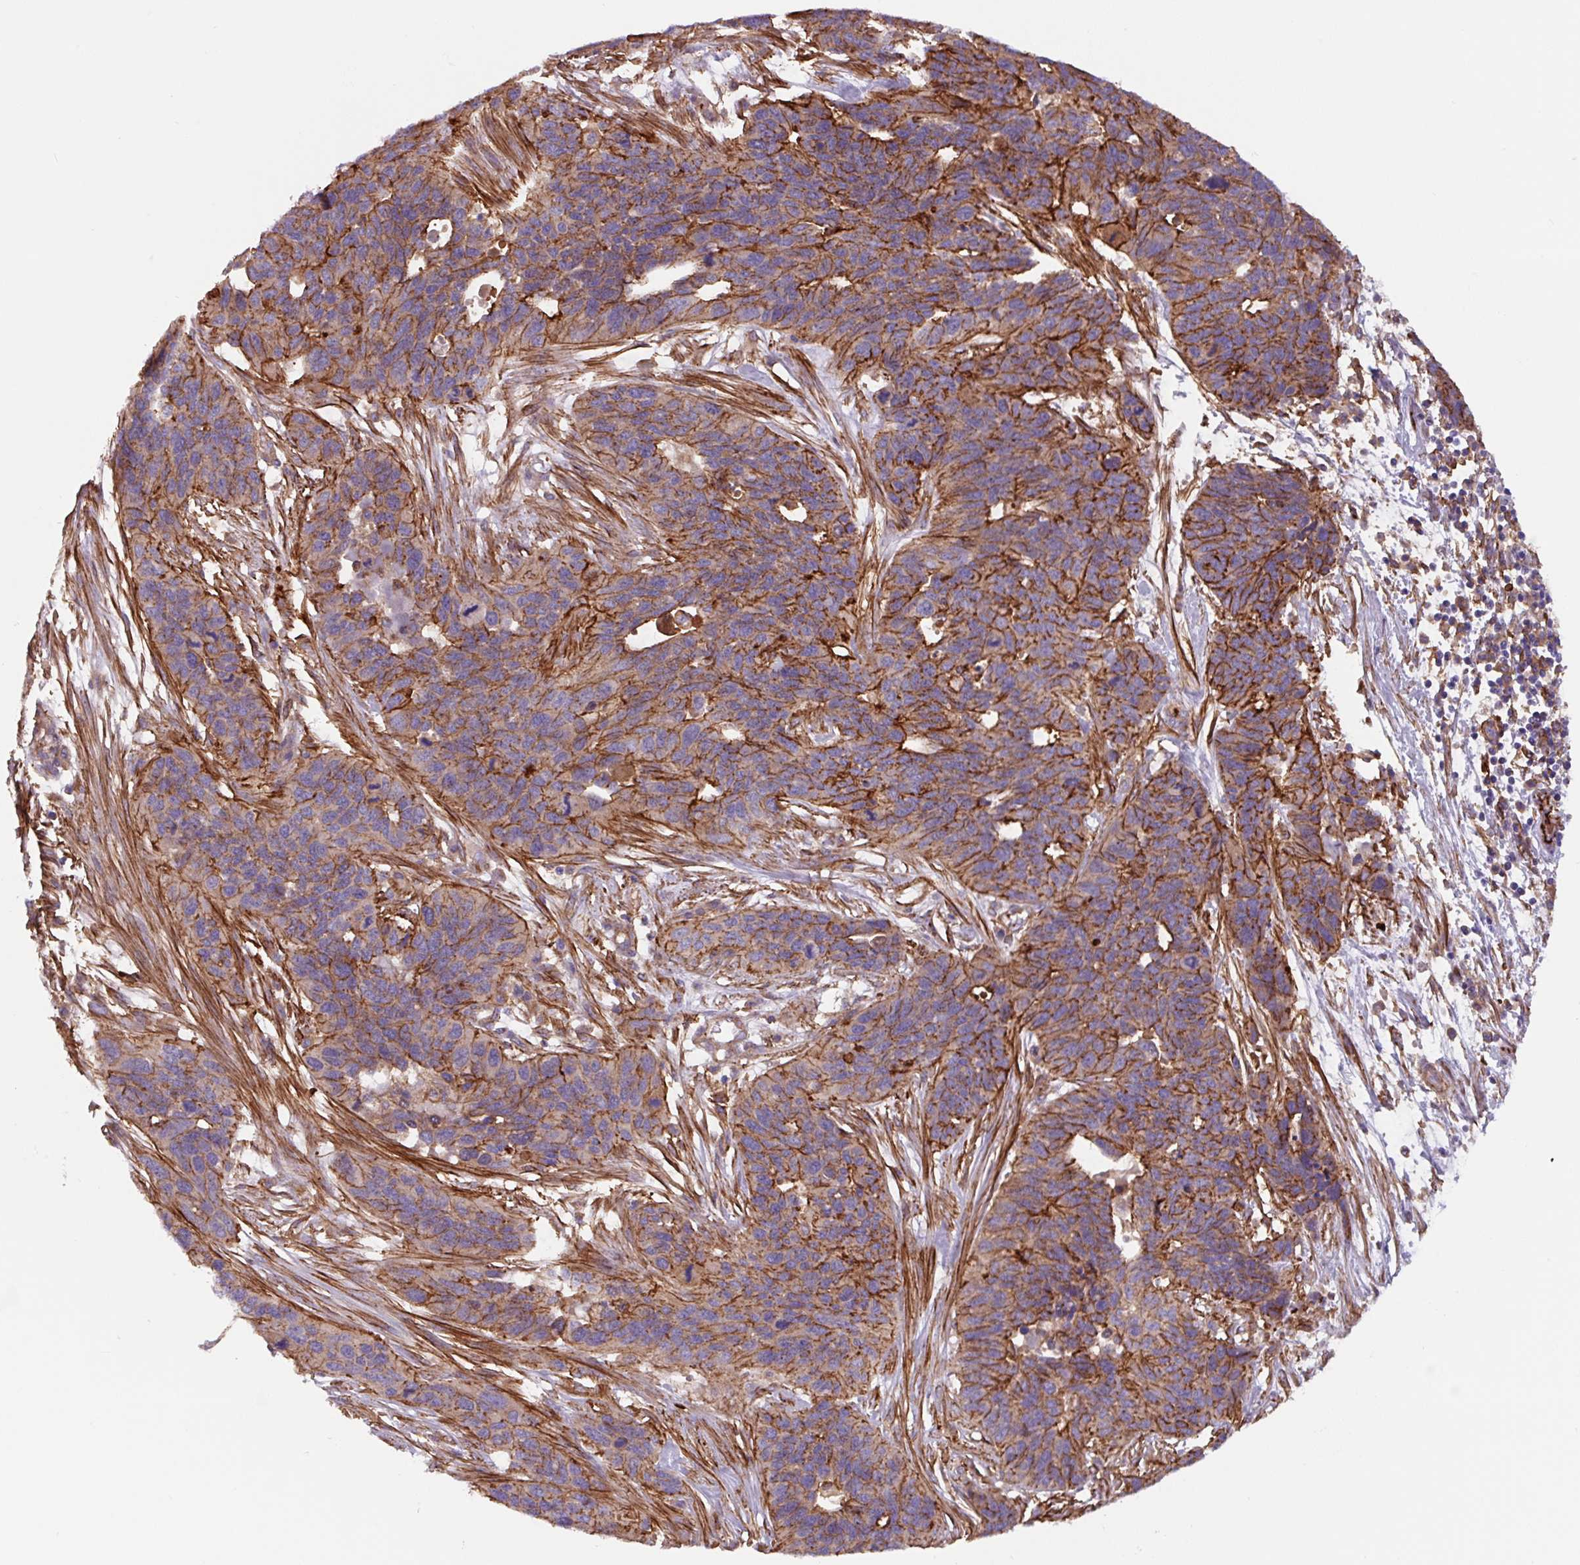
{"staining": {"intensity": "moderate", "quantity": ">75%", "location": "cytoplasmic/membranous"}, "tissue": "ovarian cancer", "cell_type": "Tumor cells", "image_type": "cancer", "snomed": [{"axis": "morphology", "description": "Cystadenocarcinoma, serous, NOS"}, {"axis": "topography", "description": "Ovary"}], "caption": "This is an image of IHC staining of ovarian cancer (serous cystadenocarcinoma), which shows moderate positivity in the cytoplasmic/membranous of tumor cells.", "gene": "DHFR2", "patient": {"sex": "female", "age": 64}}